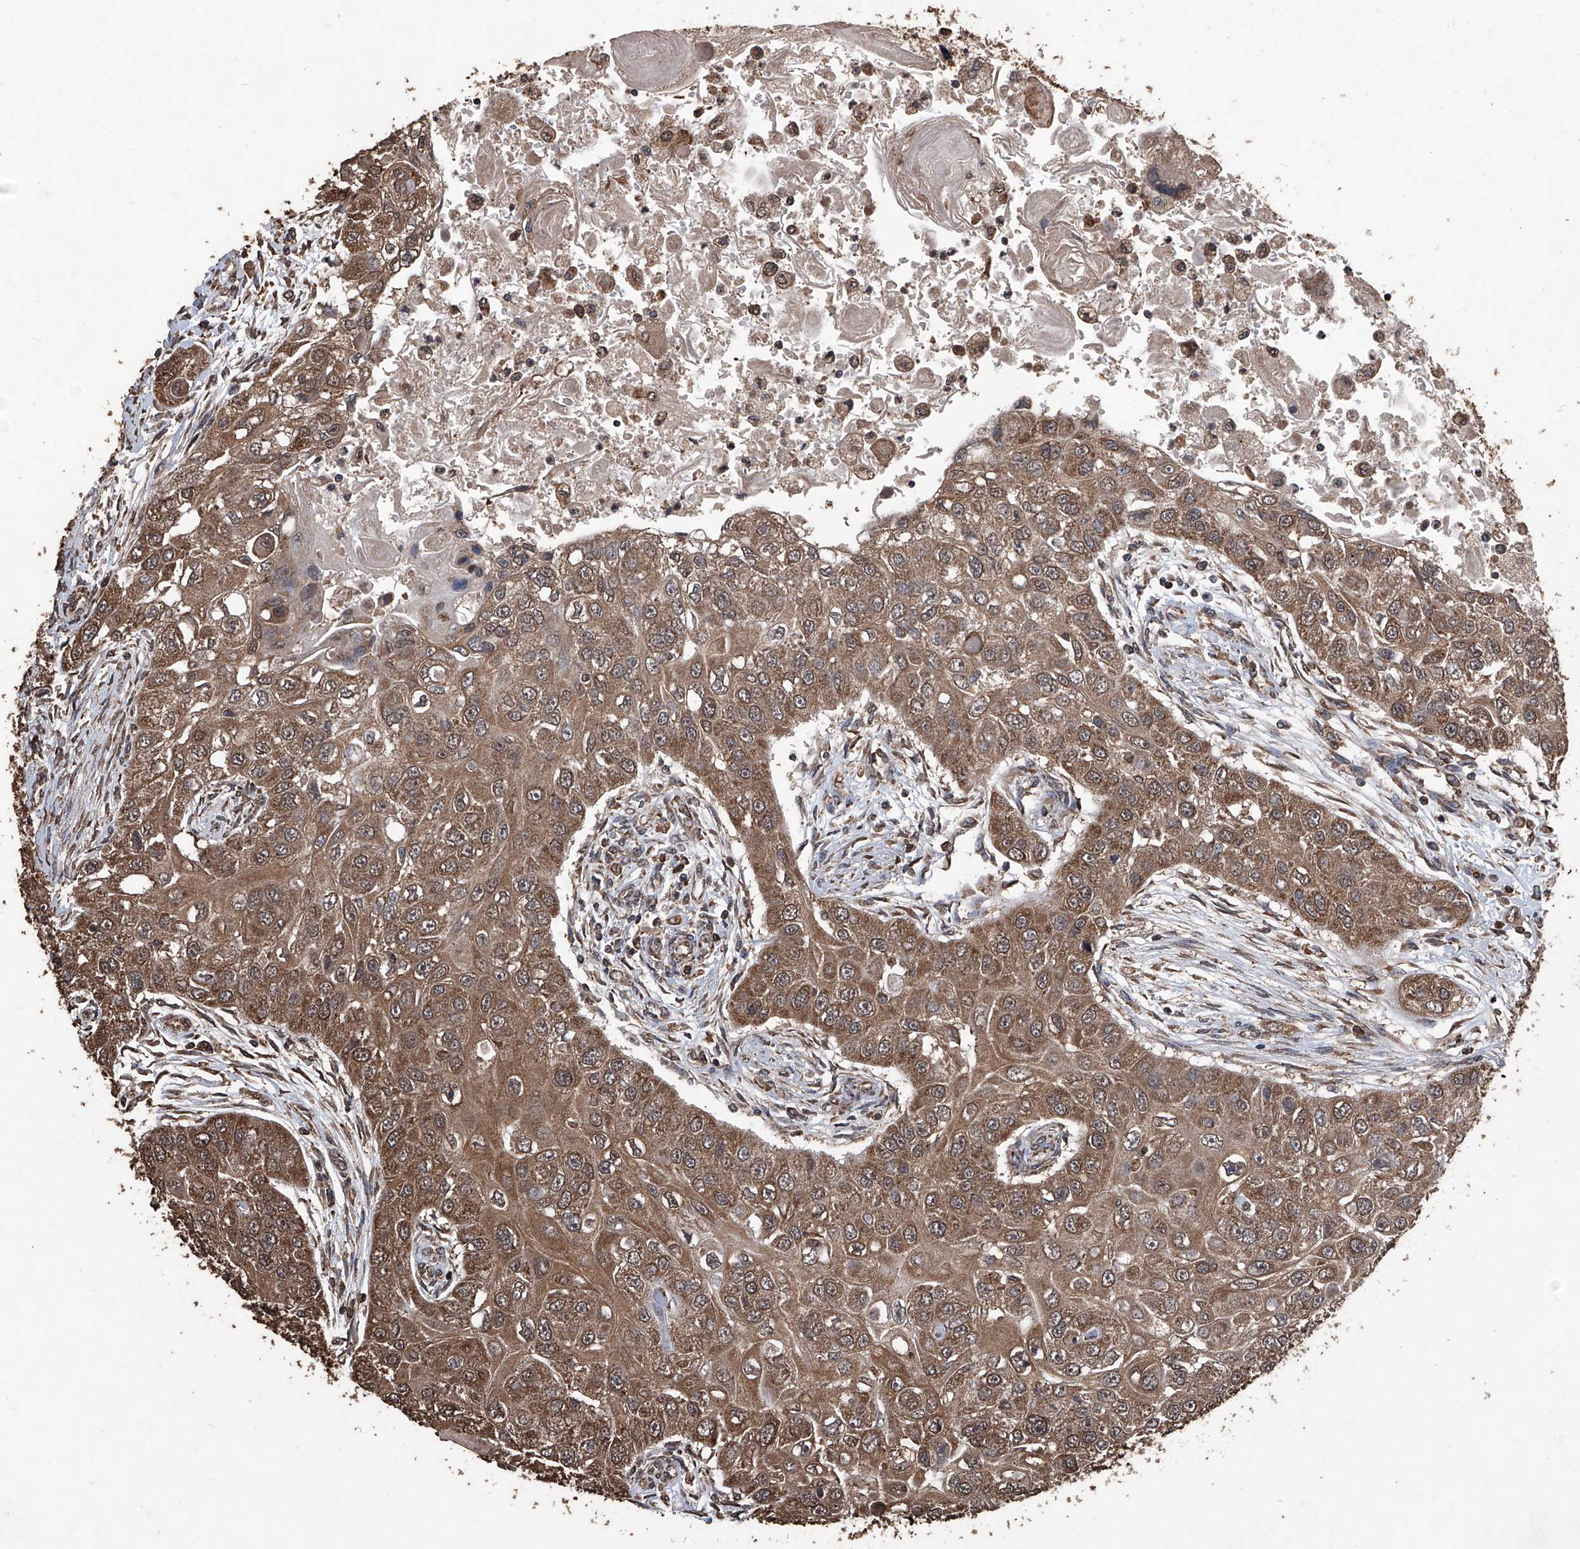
{"staining": {"intensity": "moderate", "quantity": ">75%", "location": "cytoplasmic/membranous"}, "tissue": "head and neck cancer", "cell_type": "Tumor cells", "image_type": "cancer", "snomed": [{"axis": "morphology", "description": "Normal tissue, NOS"}, {"axis": "morphology", "description": "Squamous cell carcinoma, NOS"}, {"axis": "topography", "description": "Skeletal muscle"}, {"axis": "topography", "description": "Head-Neck"}], "caption": "Protein staining exhibits moderate cytoplasmic/membranous positivity in approximately >75% of tumor cells in squamous cell carcinoma (head and neck).", "gene": "STARD7", "patient": {"sex": "male", "age": 51}}